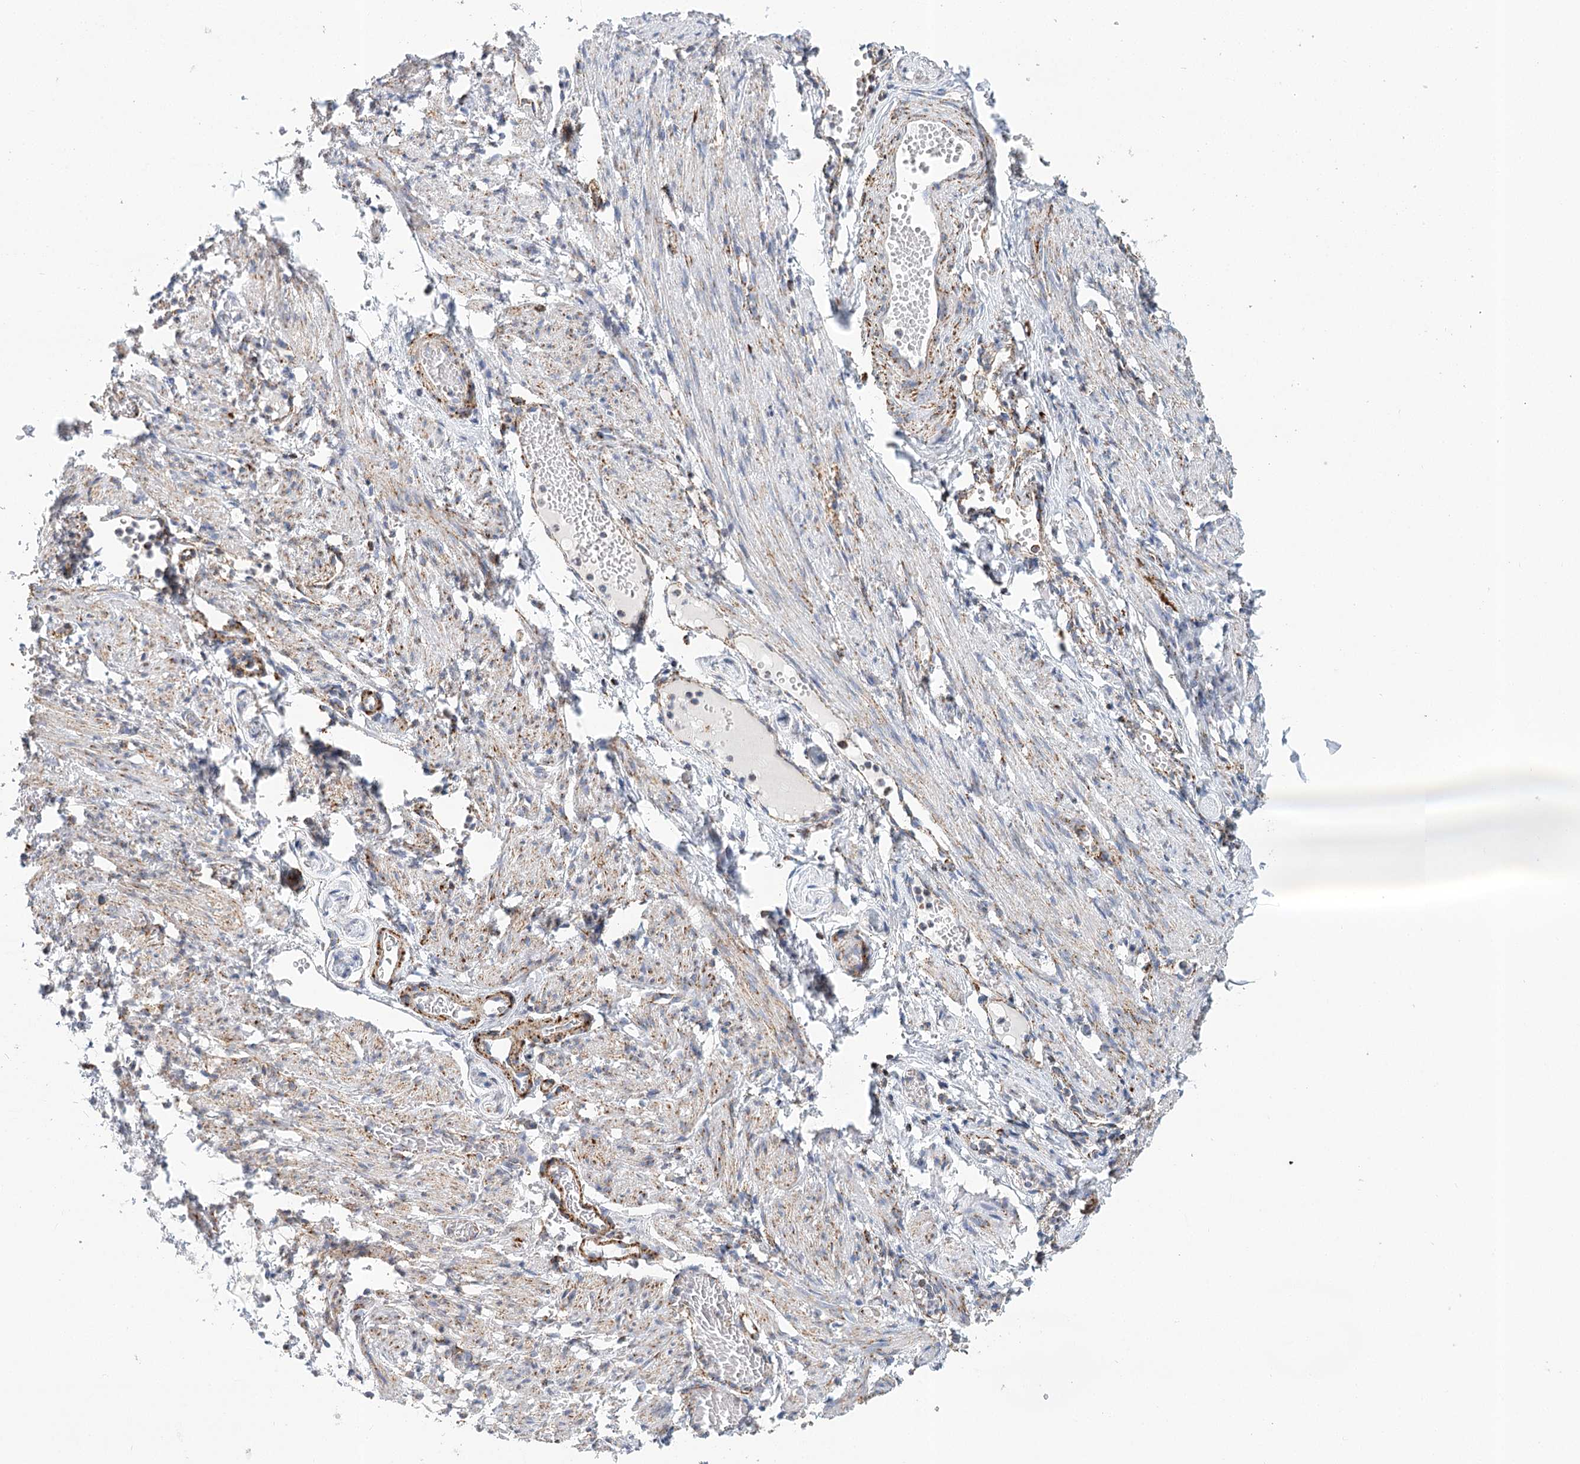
{"staining": {"intensity": "negative", "quantity": "none", "location": "none"}, "tissue": "adipose tissue", "cell_type": "Adipocytes", "image_type": "normal", "snomed": [{"axis": "morphology", "description": "Normal tissue, NOS"}, {"axis": "topography", "description": "Smooth muscle"}, {"axis": "topography", "description": "Peripheral nerve tissue"}], "caption": "Immunohistochemistry photomicrograph of unremarkable adipose tissue stained for a protein (brown), which displays no staining in adipocytes. (DAB (3,3'-diaminobenzidine) immunohistochemistry, high magnification).", "gene": "LSS", "patient": {"sex": "female", "age": 39}}